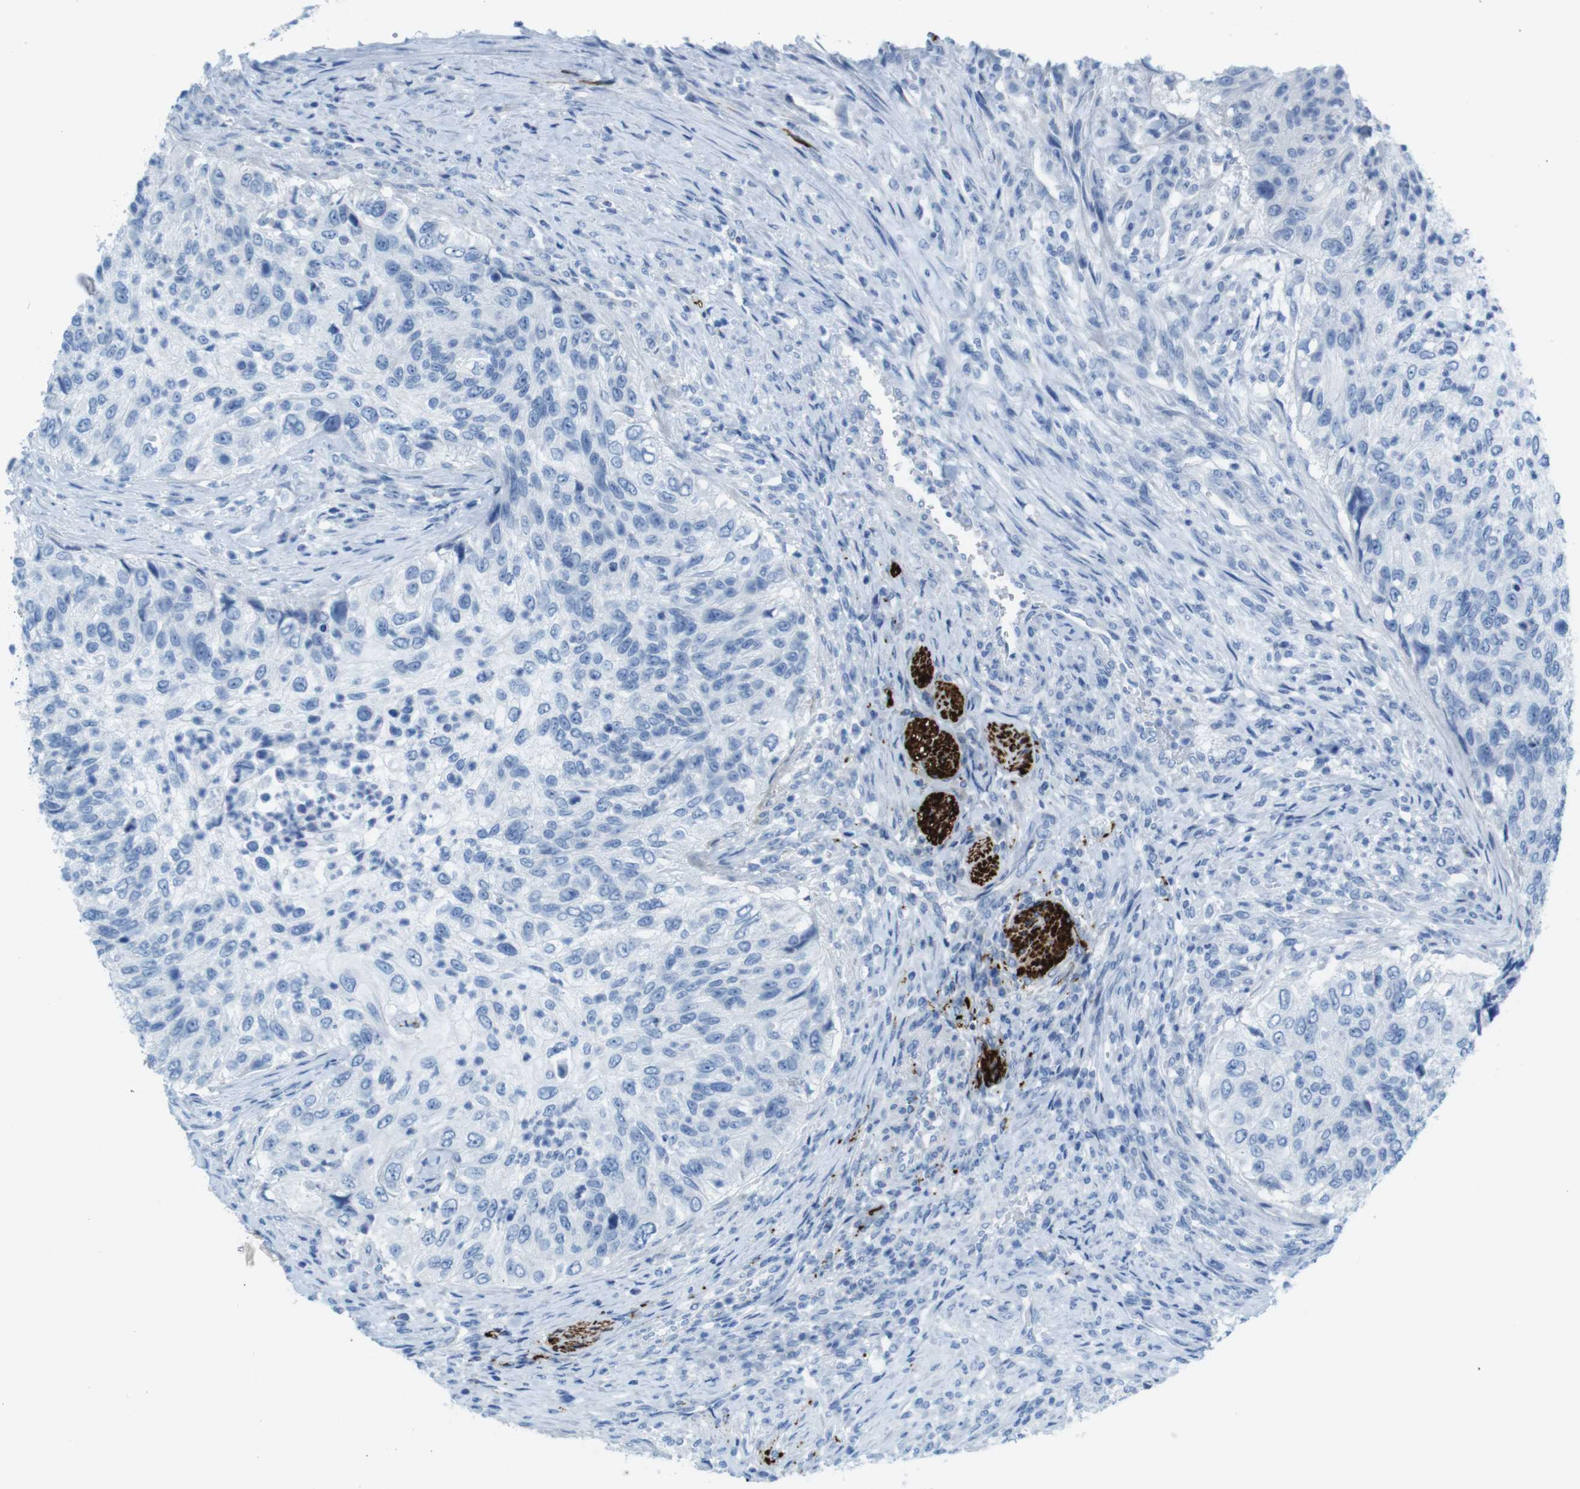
{"staining": {"intensity": "negative", "quantity": "none", "location": "none"}, "tissue": "urothelial cancer", "cell_type": "Tumor cells", "image_type": "cancer", "snomed": [{"axis": "morphology", "description": "Urothelial carcinoma, High grade"}, {"axis": "topography", "description": "Urinary bladder"}], "caption": "There is no significant staining in tumor cells of urothelial cancer. (Brightfield microscopy of DAB (3,3'-diaminobenzidine) immunohistochemistry at high magnification).", "gene": "GAP43", "patient": {"sex": "female", "age": 60}}